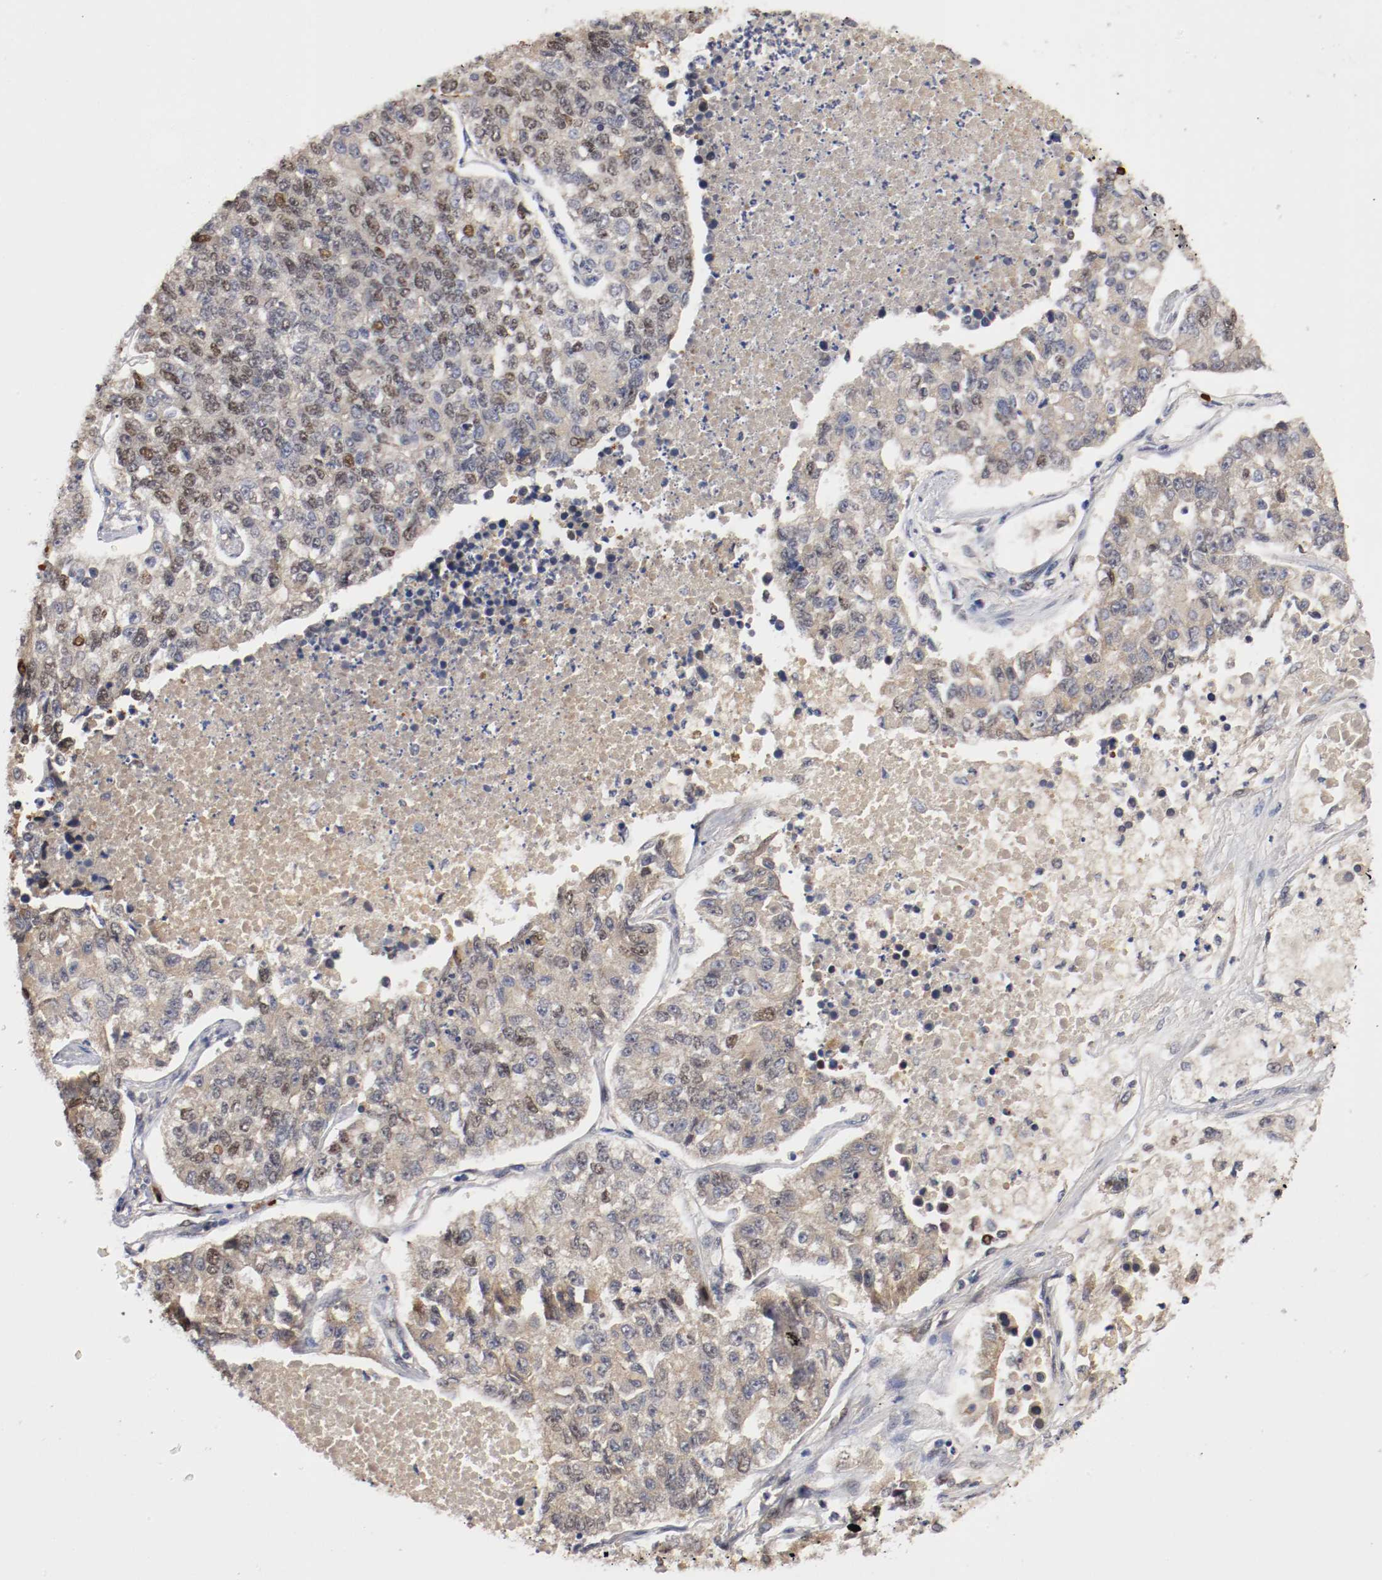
{"staining": {"intensity": "moderate", "quantity": "25%-75%", "location": "nuclear"}, "tissue": "lung cancer", "cell_type": "Tumor cells", "image_type": "cancer", "snomed": [{"axis": "morphology", "description": "Adenocarcinoma, NOS"}, {"axis": "topography", "description": "Lung"}], "caption": "The micrograph exhibits immunohistochemical staining of lung cancer (adenocarcinoma). There is moderate nuclear expression is identified in approximately 25%-75% of tumor cells. Immunohistochemistry (ihc) stains the protein in brown and the nuclei are stained blue.", "gene": "DNMT3B", "patient": {"sex": "male", "age": 49}}